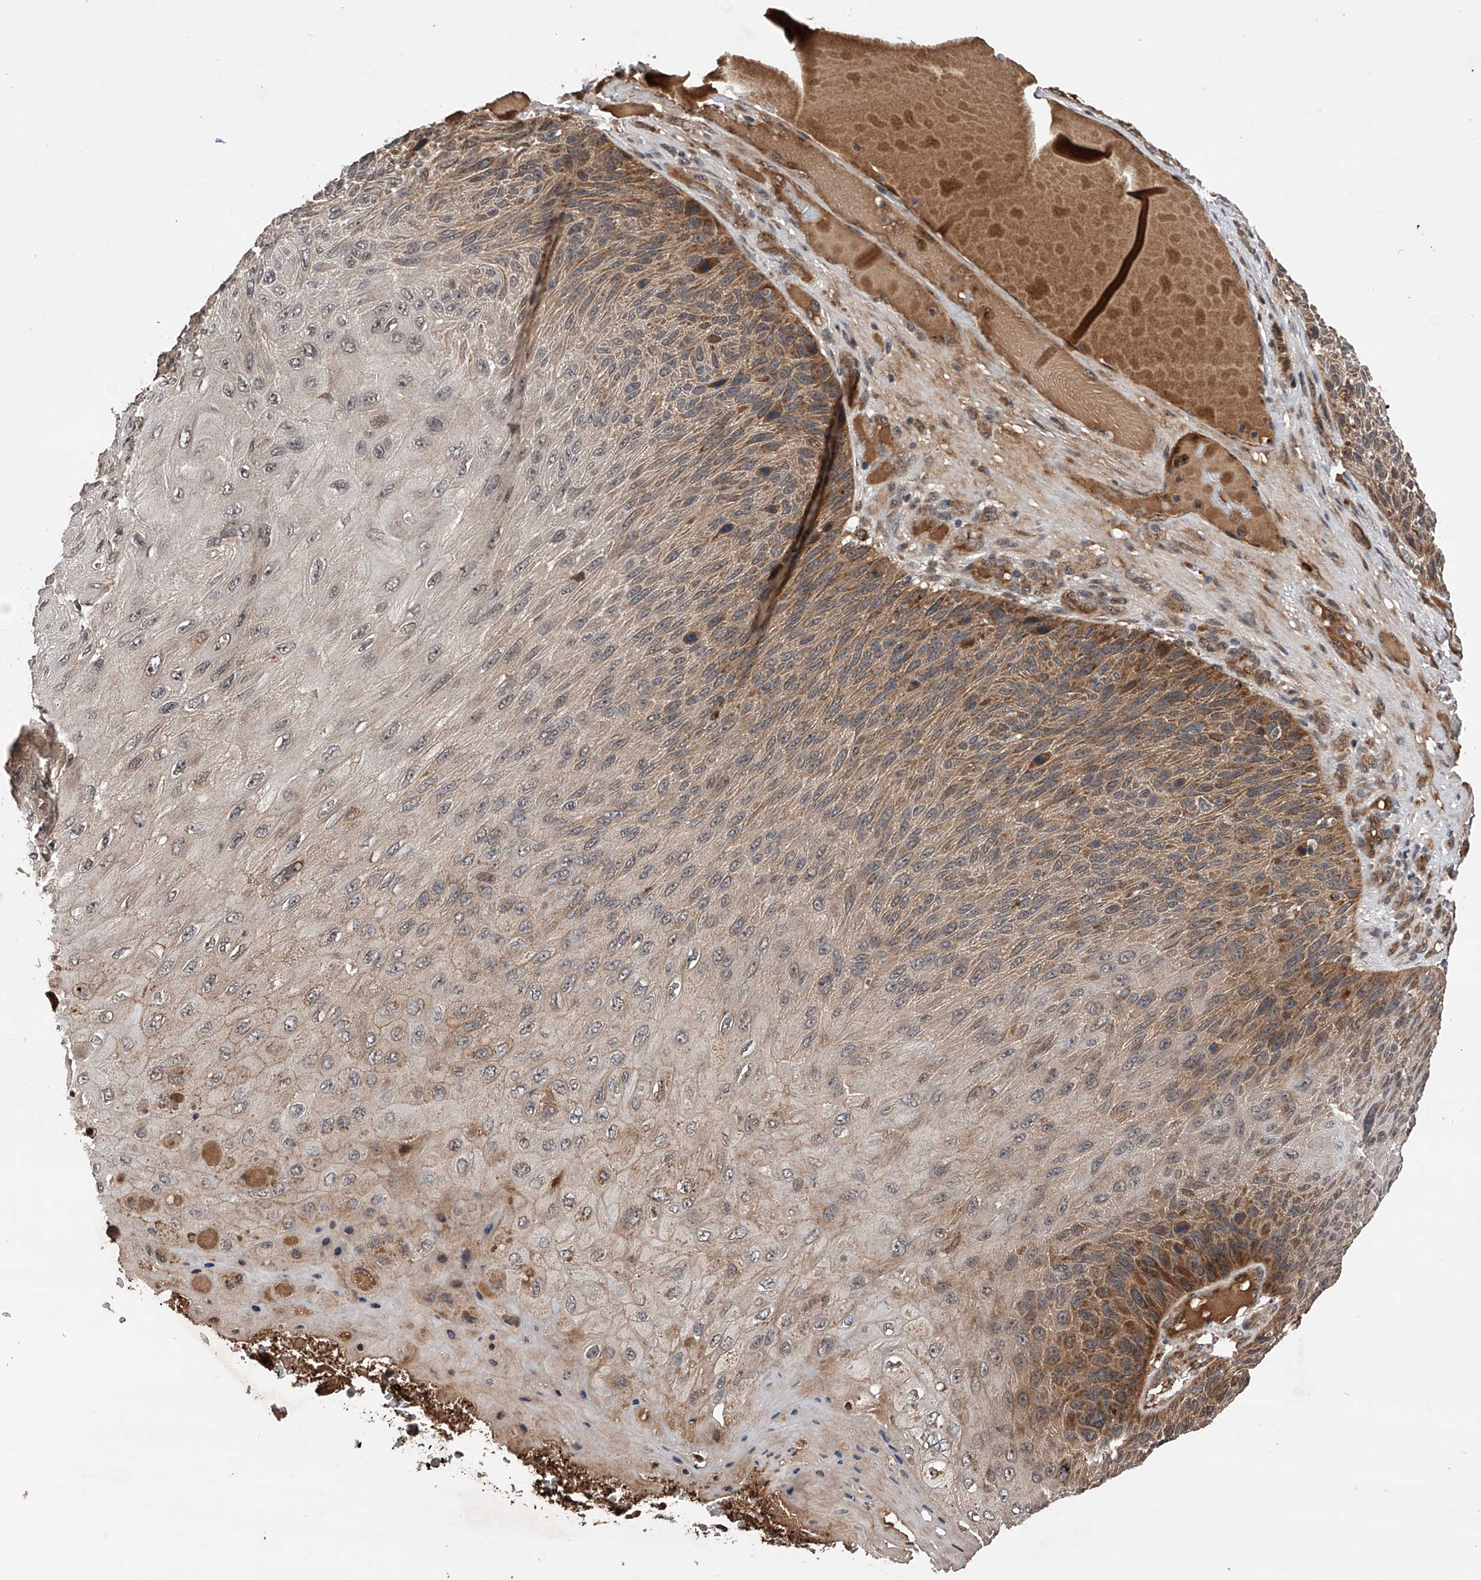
{"staining": {"intensity": "moderate", "quantity": ">75%", "location": "cytoplasmic/membranous"}, "tissue": "skin cancer", "cell_type": "Tumor cells", "image_type": "cancer", "snomed": [{"axis": "morphology", "description": "Squamous cell carcinoma, NOS"}, {"axis": "topography", "description": "Skin"}], "caption": "Skin squamous cell carcinoma stained with DAB (3,3'-diaminobenzidine) immunohistochemistry demonstrates medium levels of moderate cytoplasmic/membranous staining in about >75% of tumor cells.", "gene": "MAP3K11", "patient": {"sex": "female", "age": 88}}